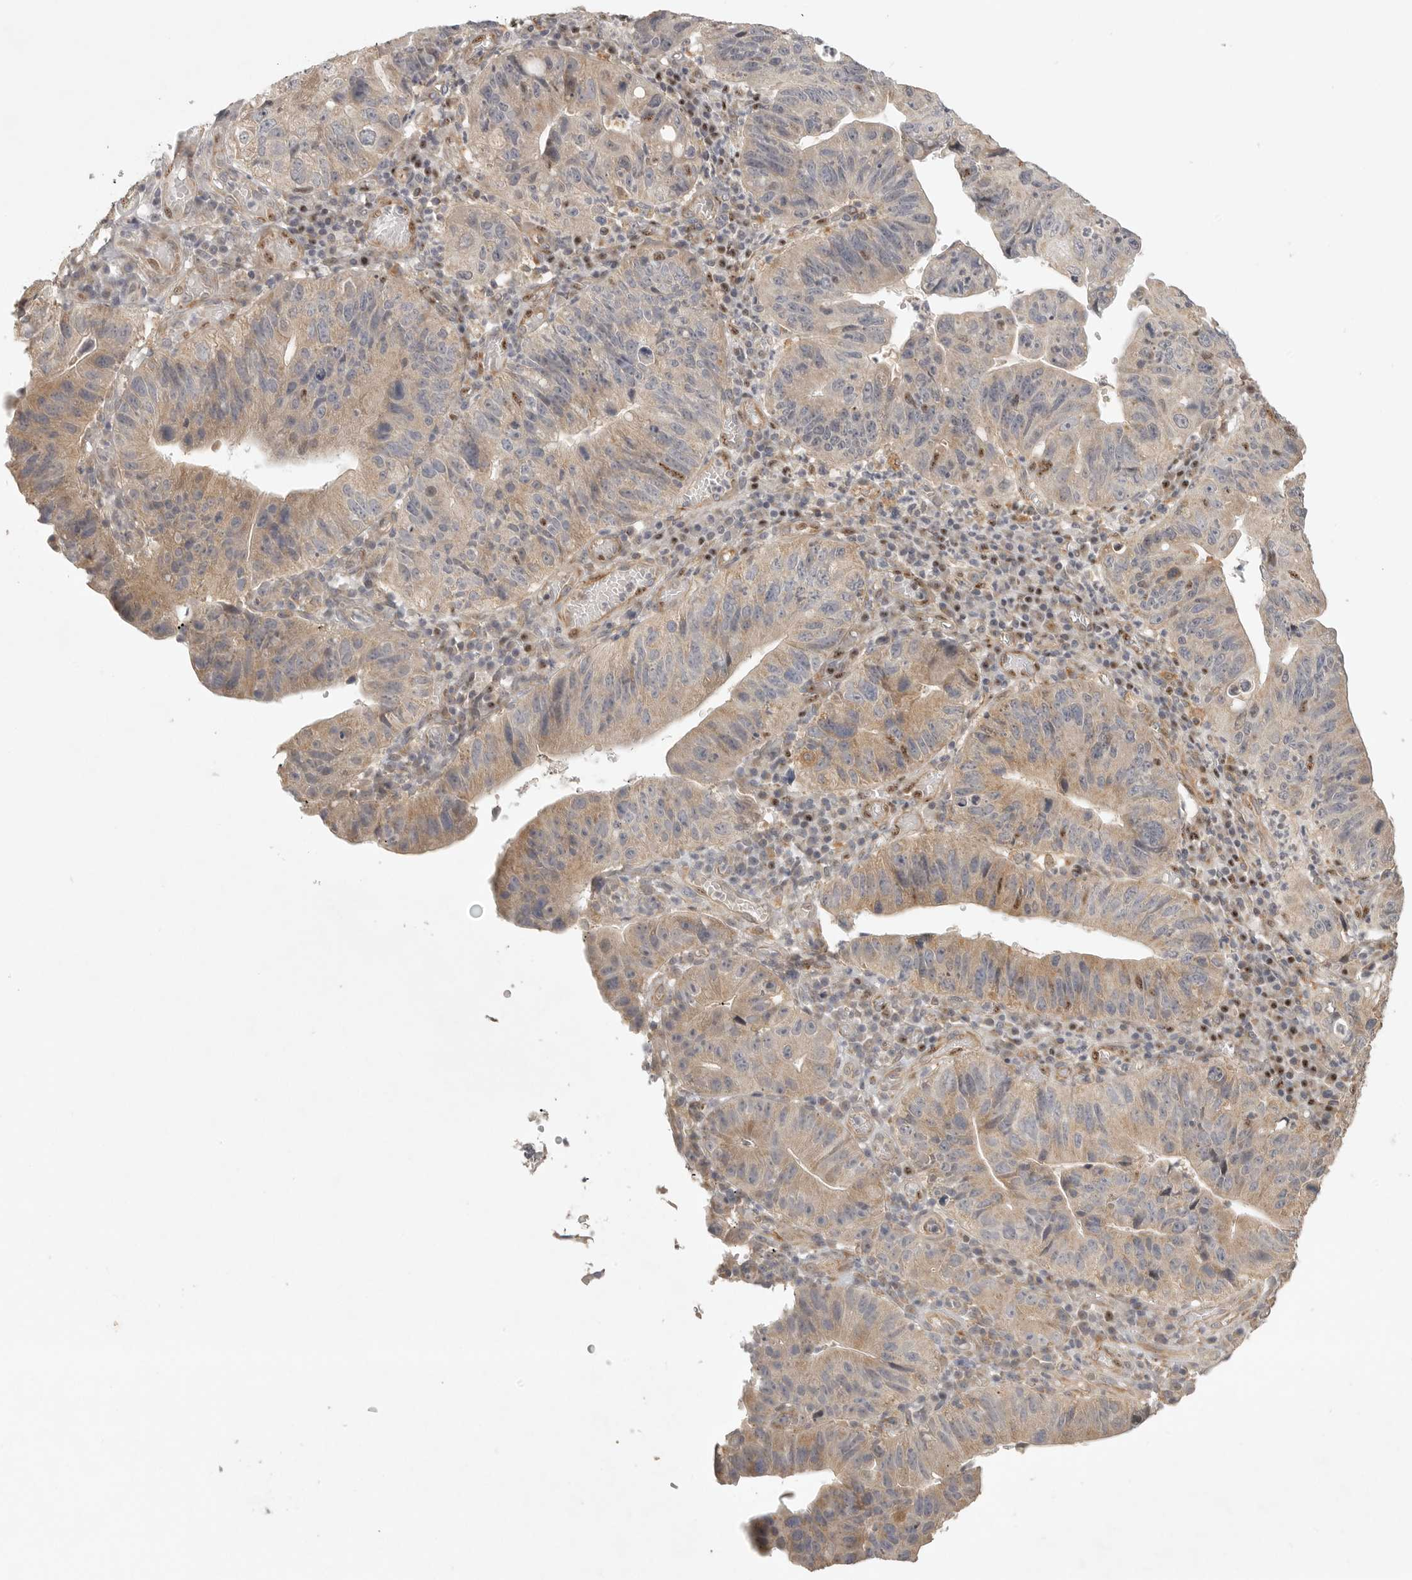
{"staining": {"intensity": "weak", "quantity": "25%-75%", "location": "cytoplasmic/membranous"}, "tissue": "stomach cancer", "cell_type": "Tumor cells", "image_type": "cancer", "snomed": [{"axis": "morphology", "description": "Adenocarcinoma, NOS"}, {"axis": "topography", "description": "Stomach"}], "caption": "Weak cytoplasmic/membranous protein staining is present in about 25%-75% of tumor cells in stomach cancer (adenocarcinoma).", "gene": "POMP", "patient": {"sex": "male", "age": 59}}